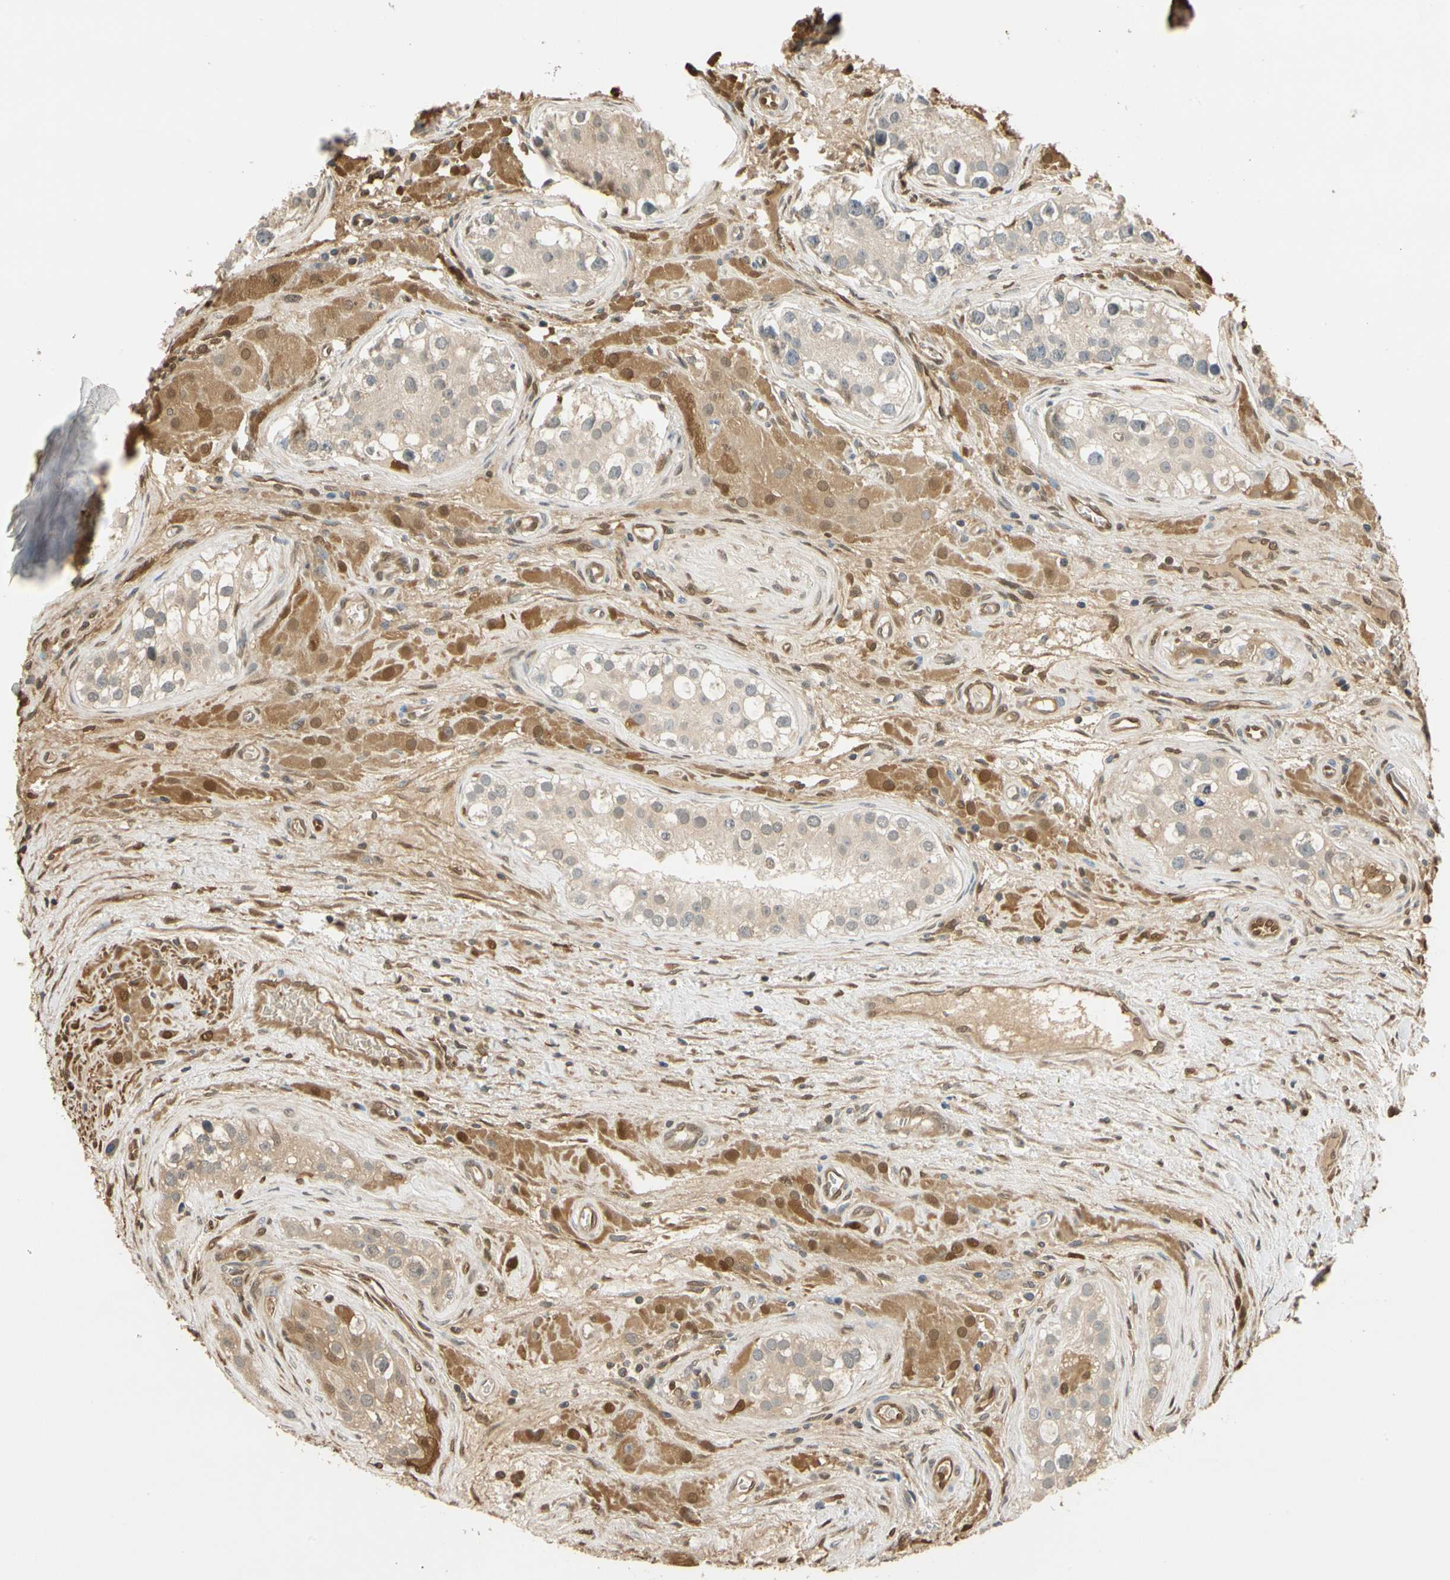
{"staining": {"intensity": "weak", "quantity": "25%-75%", "location": "cytoplasmic/membranous"}, "tissue": "testis cancer", "cell_type": "Tumor cells", "image_type": "cancer", "snomed": [{"axis": "morphology", "description": "Carcinoma, Embryonal, NOS"}, {"axis": "topography", "description": "Testis"}], "caption": "Approximately 25%-75% of tumor cells in embryonal carcinoma (testis) show weak cytoplasmic/membranous protein staining as visualized by brown immunohistochemical staining.", "gene": "S100A6", "patient": {"sex": "male", "age": 28}}